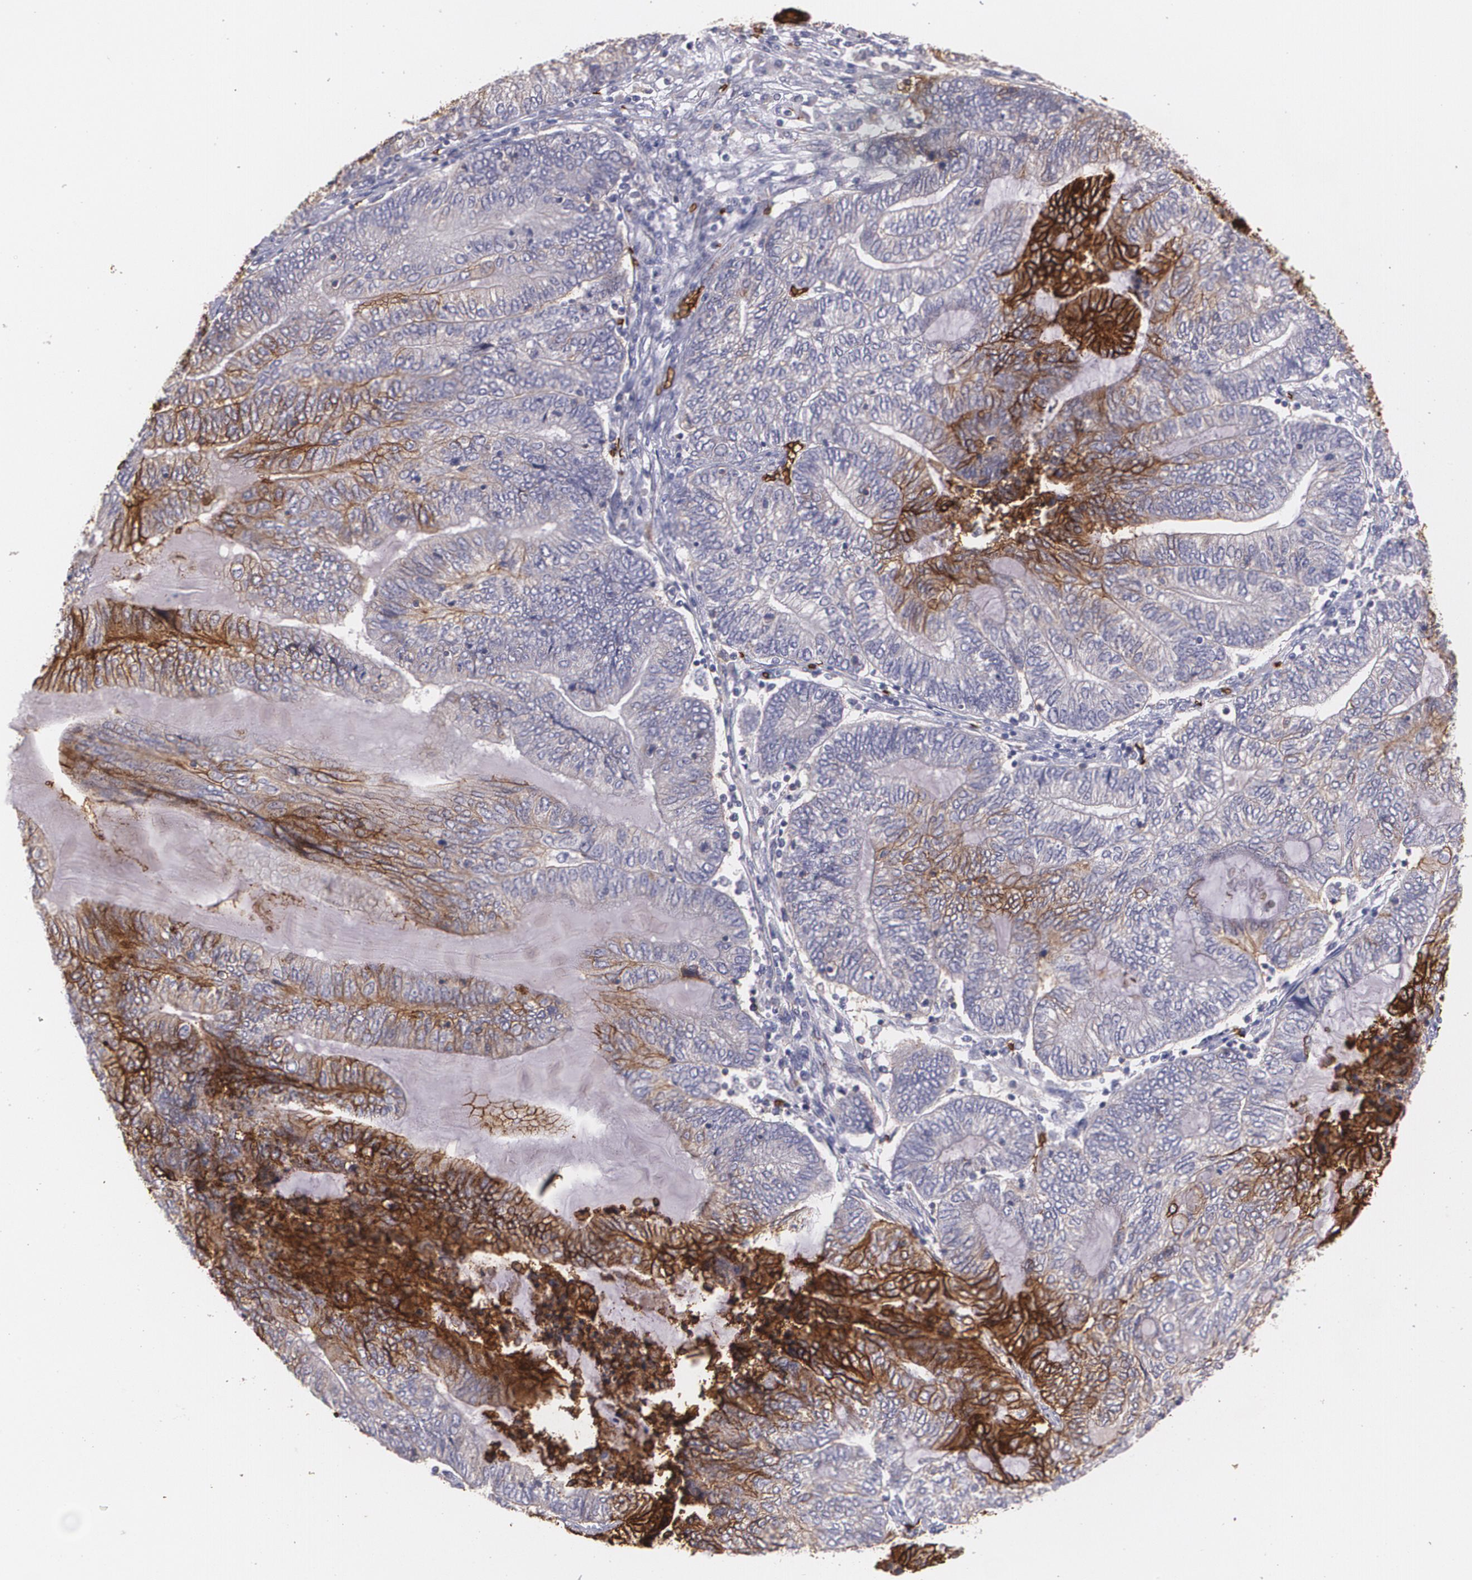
{"staining": {"intensity": "strong", "quantity": "<25%", "location": "cytoplasmic/membranous"}, "tissue": "endometrial cancer", "cell_type": "Tumor cells", "image_type": "cancer", "snomed": [{"axis": "morphology", "description": "Adenocarcinoma, NOS"}, {"axis": "topography", "description": "Uterus"}, {"axis": "topography", "description": "Endometrium"}], "caption": "Endometrial cancer (adenocarcinoma) stained with DAB (3,3'-diaminobenzidine) IHC displays medium levels of strong cytoplasmic/membranous staining in approximately <25% of tumor cells.", "gene": "SLC2A1", "patient": {"sex": "female", "age": 70}}